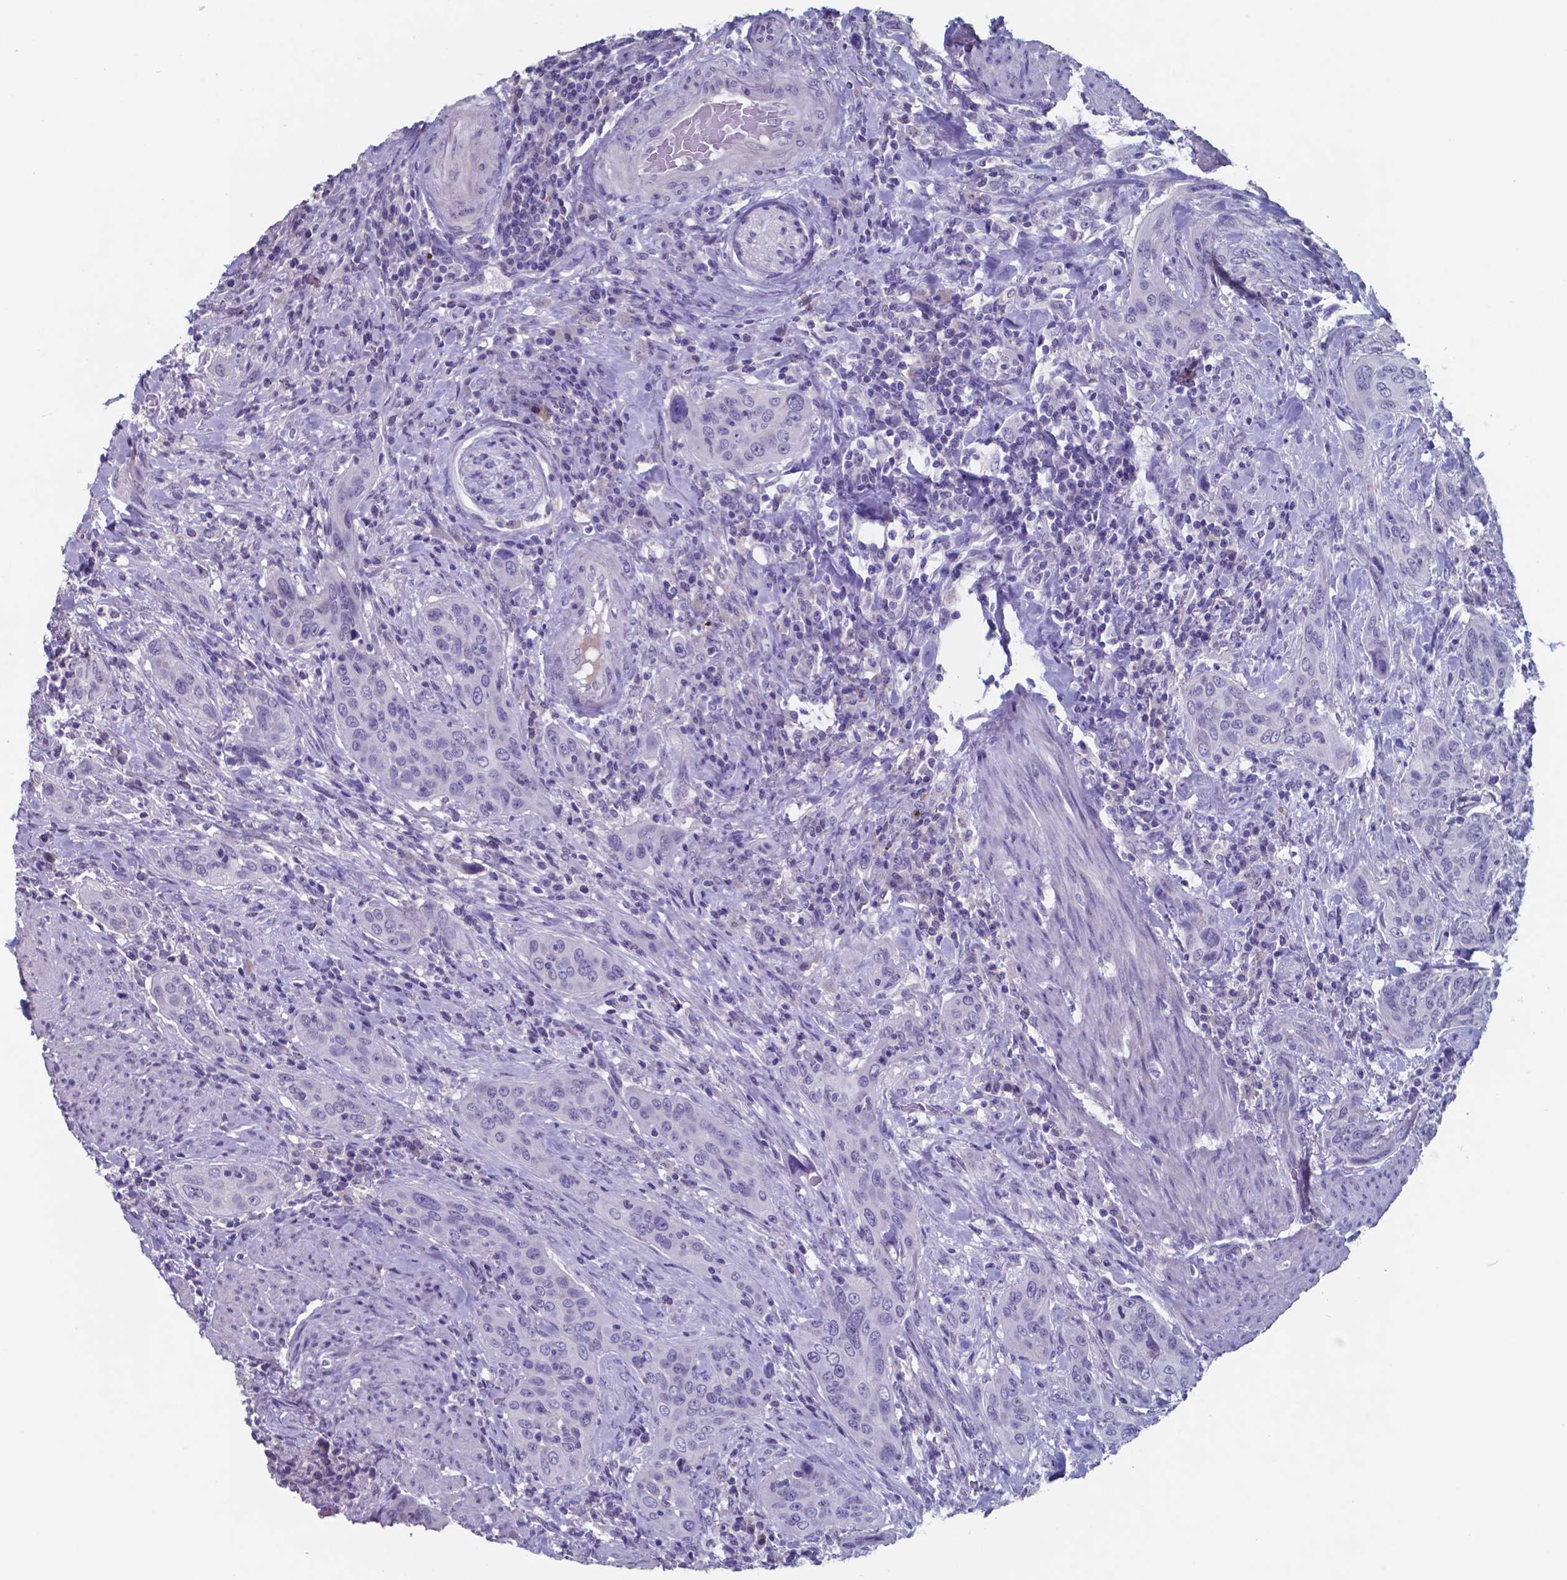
{"staining": {"intensity": "negative", "quantity": "none", "location": "none"}, "tissue": "urothelial cancer", "cell_type": "Tumor cells", "image_type": "cancer", "snomed": [{"axis": "morphology", "description": "Urothelial carcinoma, High grade"}, {"axis": "topography", "description": "Urinary bladder"}], "caption": "This is an immunohistochemistry image of human urothelial carcinoma (high-grade). There is no staining in tumor cells.", "gene": "TTR", "patient": {"sex": "male", "age": 82}}